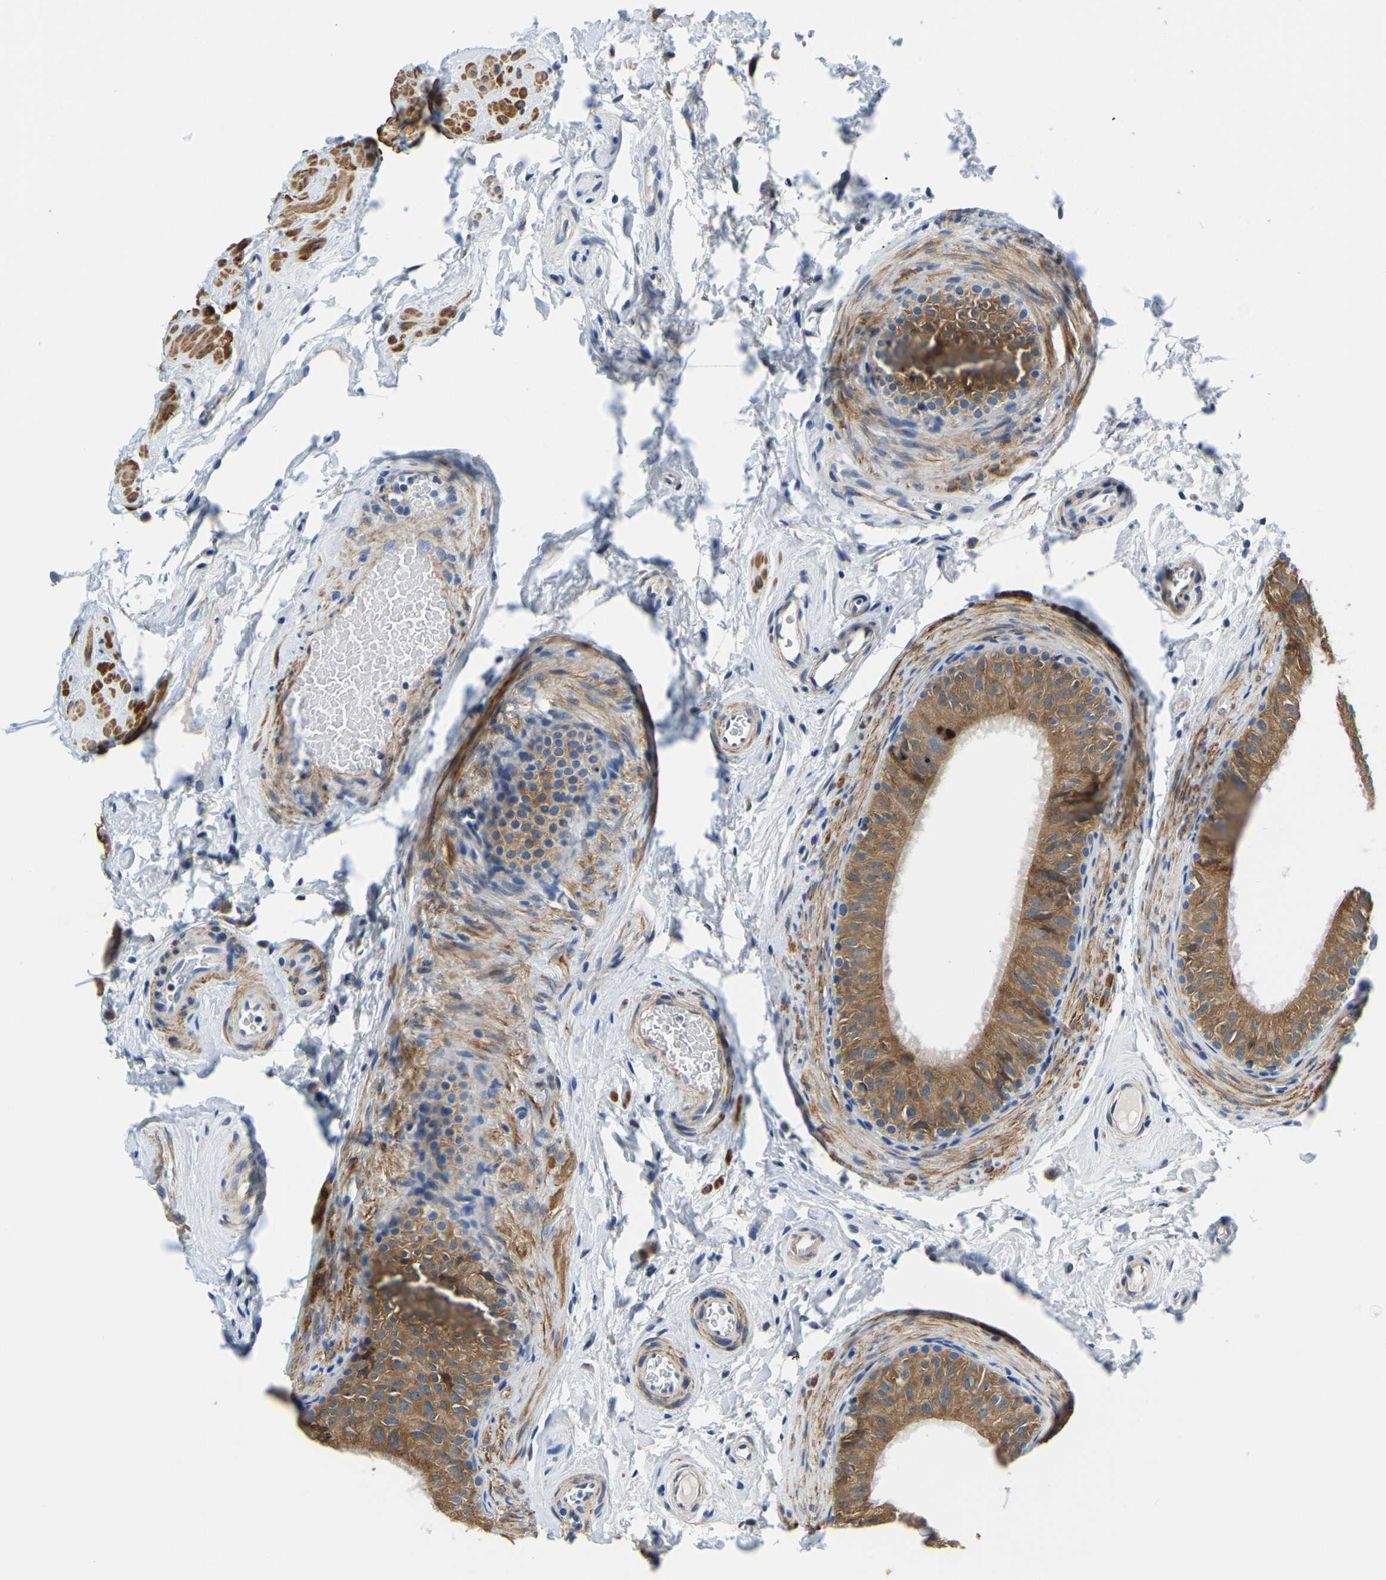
{"staining": {"intensity": "moderate", "quantity": ">75%", "location": "cytoplasmic/membranous"}, "tissue": "epididymis", "cell_type": "Glandular cells", "image_type": "normal", "snomed": [{"axis": "morphology", "description": "Normal tissue, NOS"}, {"axis": "topography", "description": "Epididymis"}], "caption": "High-power microscopy captured an IHC image of benign epididymis, revealing moderate cytoplasmic/membranous positivity in approximately >75% of glandular cells. The staining was performed using DAB (3,3'-diaminobenzidine), with brown indicating positive protein expression. Nuclei are stained blue with hematoxylin.", "gene": "LIAS", "patient": {"sex": "male", "age": 34}}